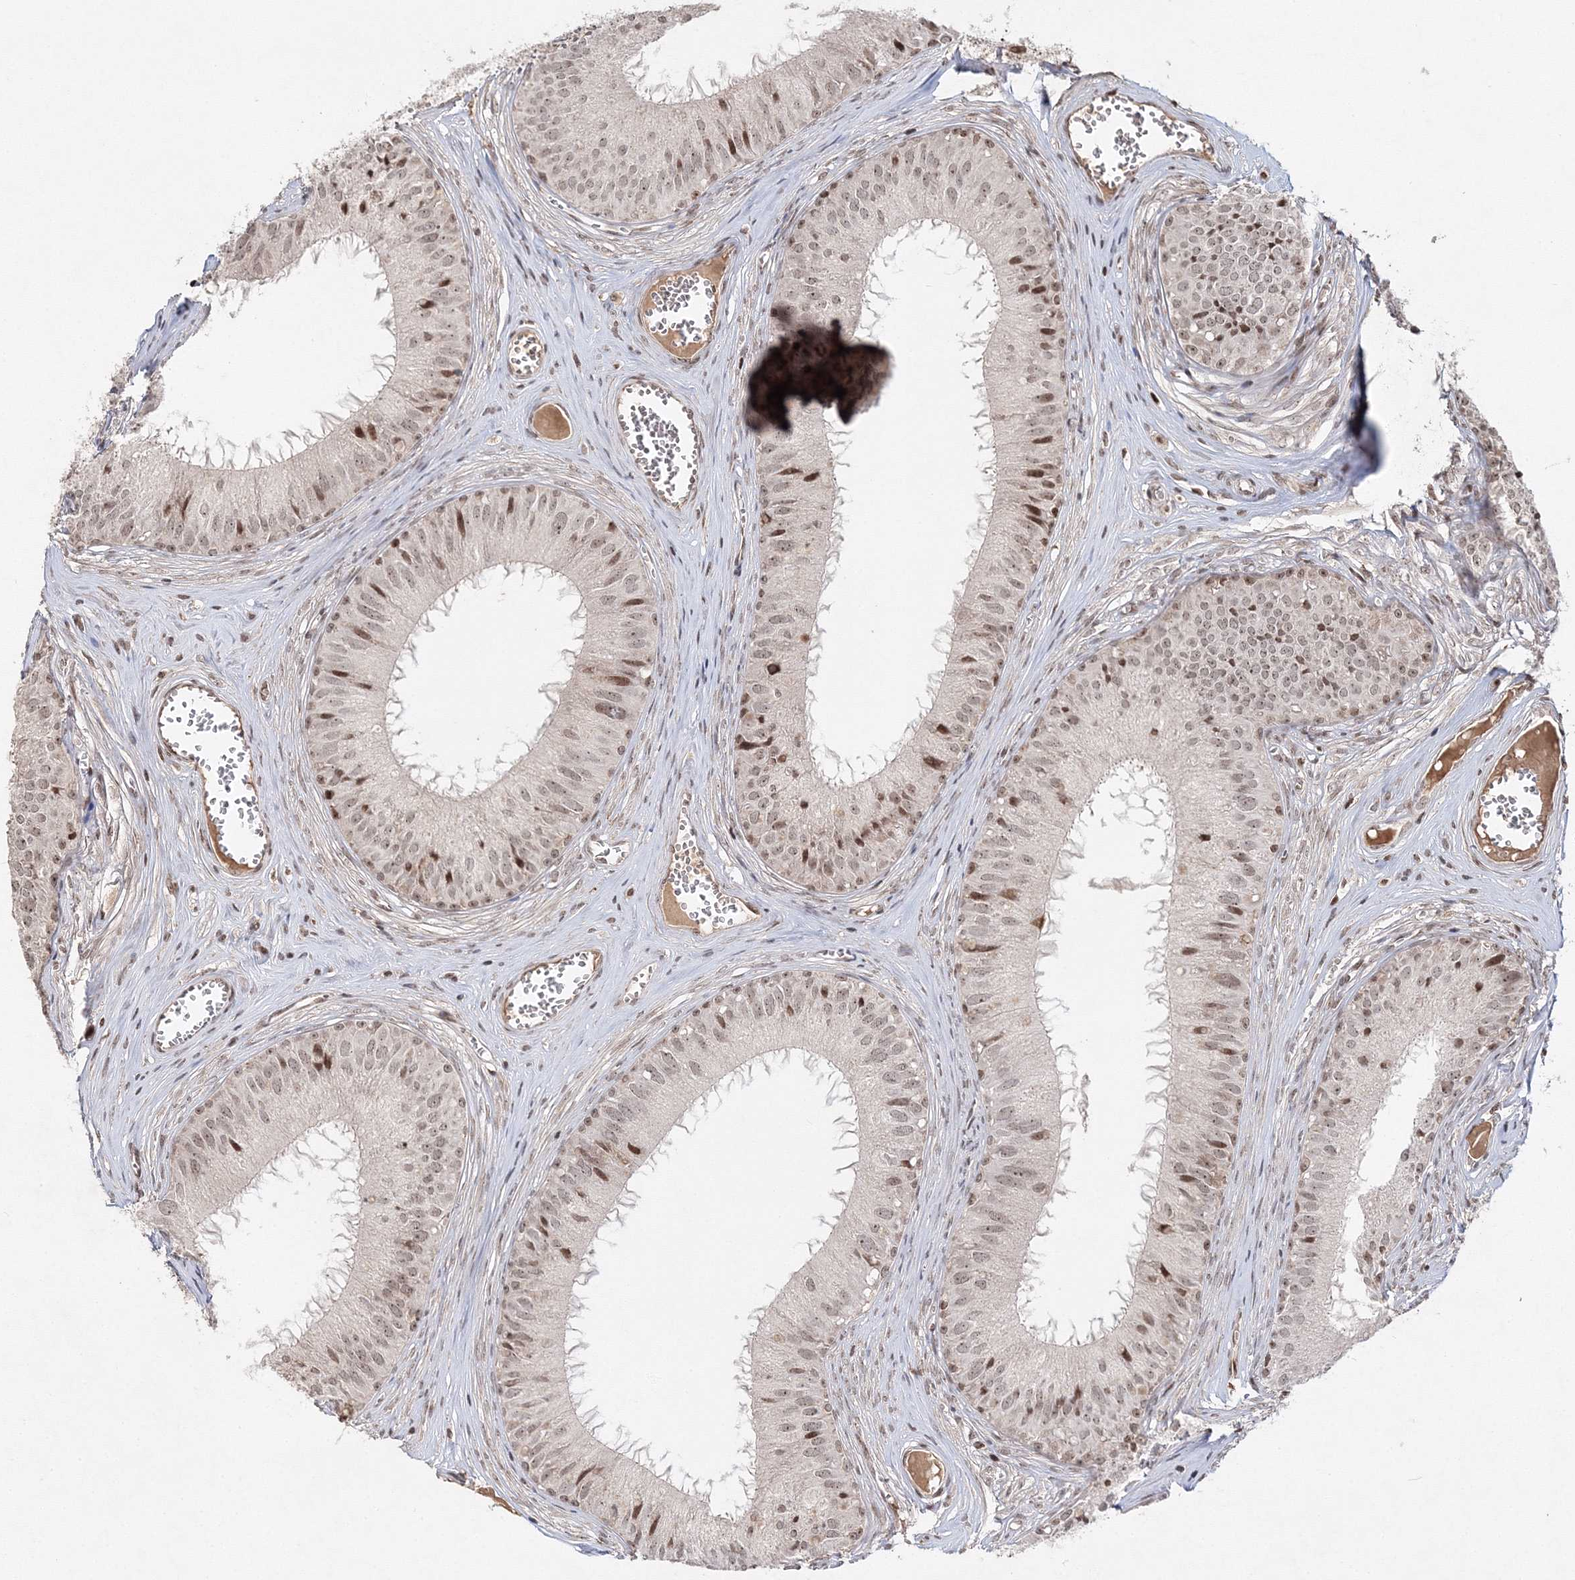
{"staining": {"intensity": "moderate", "quantity": "<25%", "location": "nuclear"}, "tissue": "epididymis", "cell_type": "Glandular cells", "image_type": "normal", "snomed": [{"axis": "morphology", "description": "Normal tissue, NOS"}, {"axis": "topography", "description": "Epididymis"}], "caption": "Immunohistochemical staining of normal human epididymis exhibits low levels of moderate nuclear positivity in about <25% of glandular cells. (DAB = brown stain, brightfield microscopy at high magnification).", "gene": "CARM1", "patient": {"sex": "male", "age": 36}}